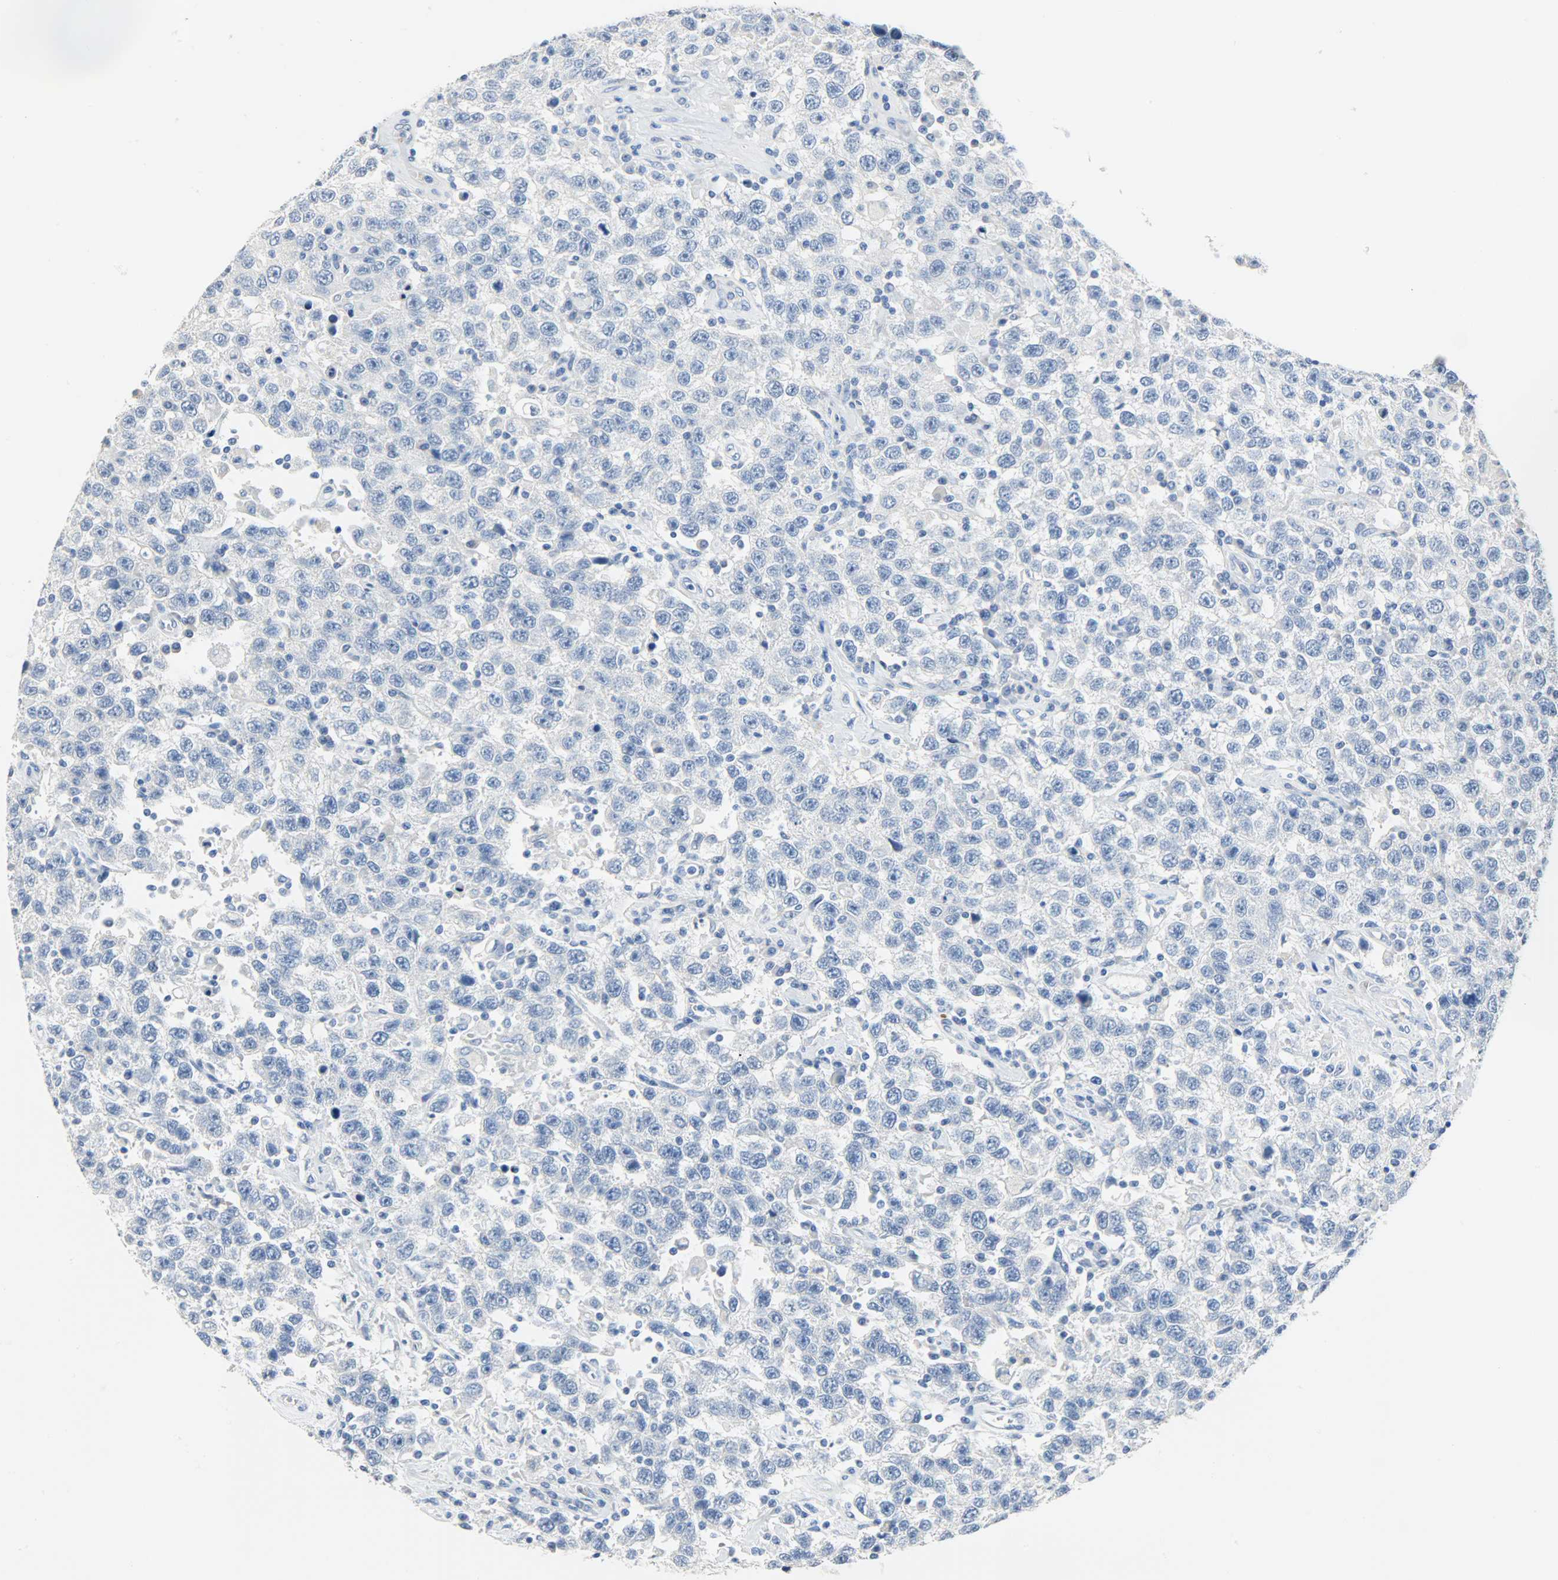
{"staining": {"intensity": "negative", "quantity": "none", "location": "none"}, "tissue": "testis cancer", "cell_type": "Tumor cells", "image_type": "cancer", "snomed": [{"axis": "morphology", "description": "Seminoma, NOS"}, {"axis": "topography", "description": "Testis"}], "caption": "Immunohistochemistry (IHC) image of human testis cancer (seminoma) stained for a protein (brown), which shows no staining in tumor cells. (Stains: DAB immunohistochemistry (IHC) with hematoxylin counter stain, Microscopy: brightfield microscopy at high magnification).", "gene": "CA3", "patient": {"sex": "male", "age": 41}}